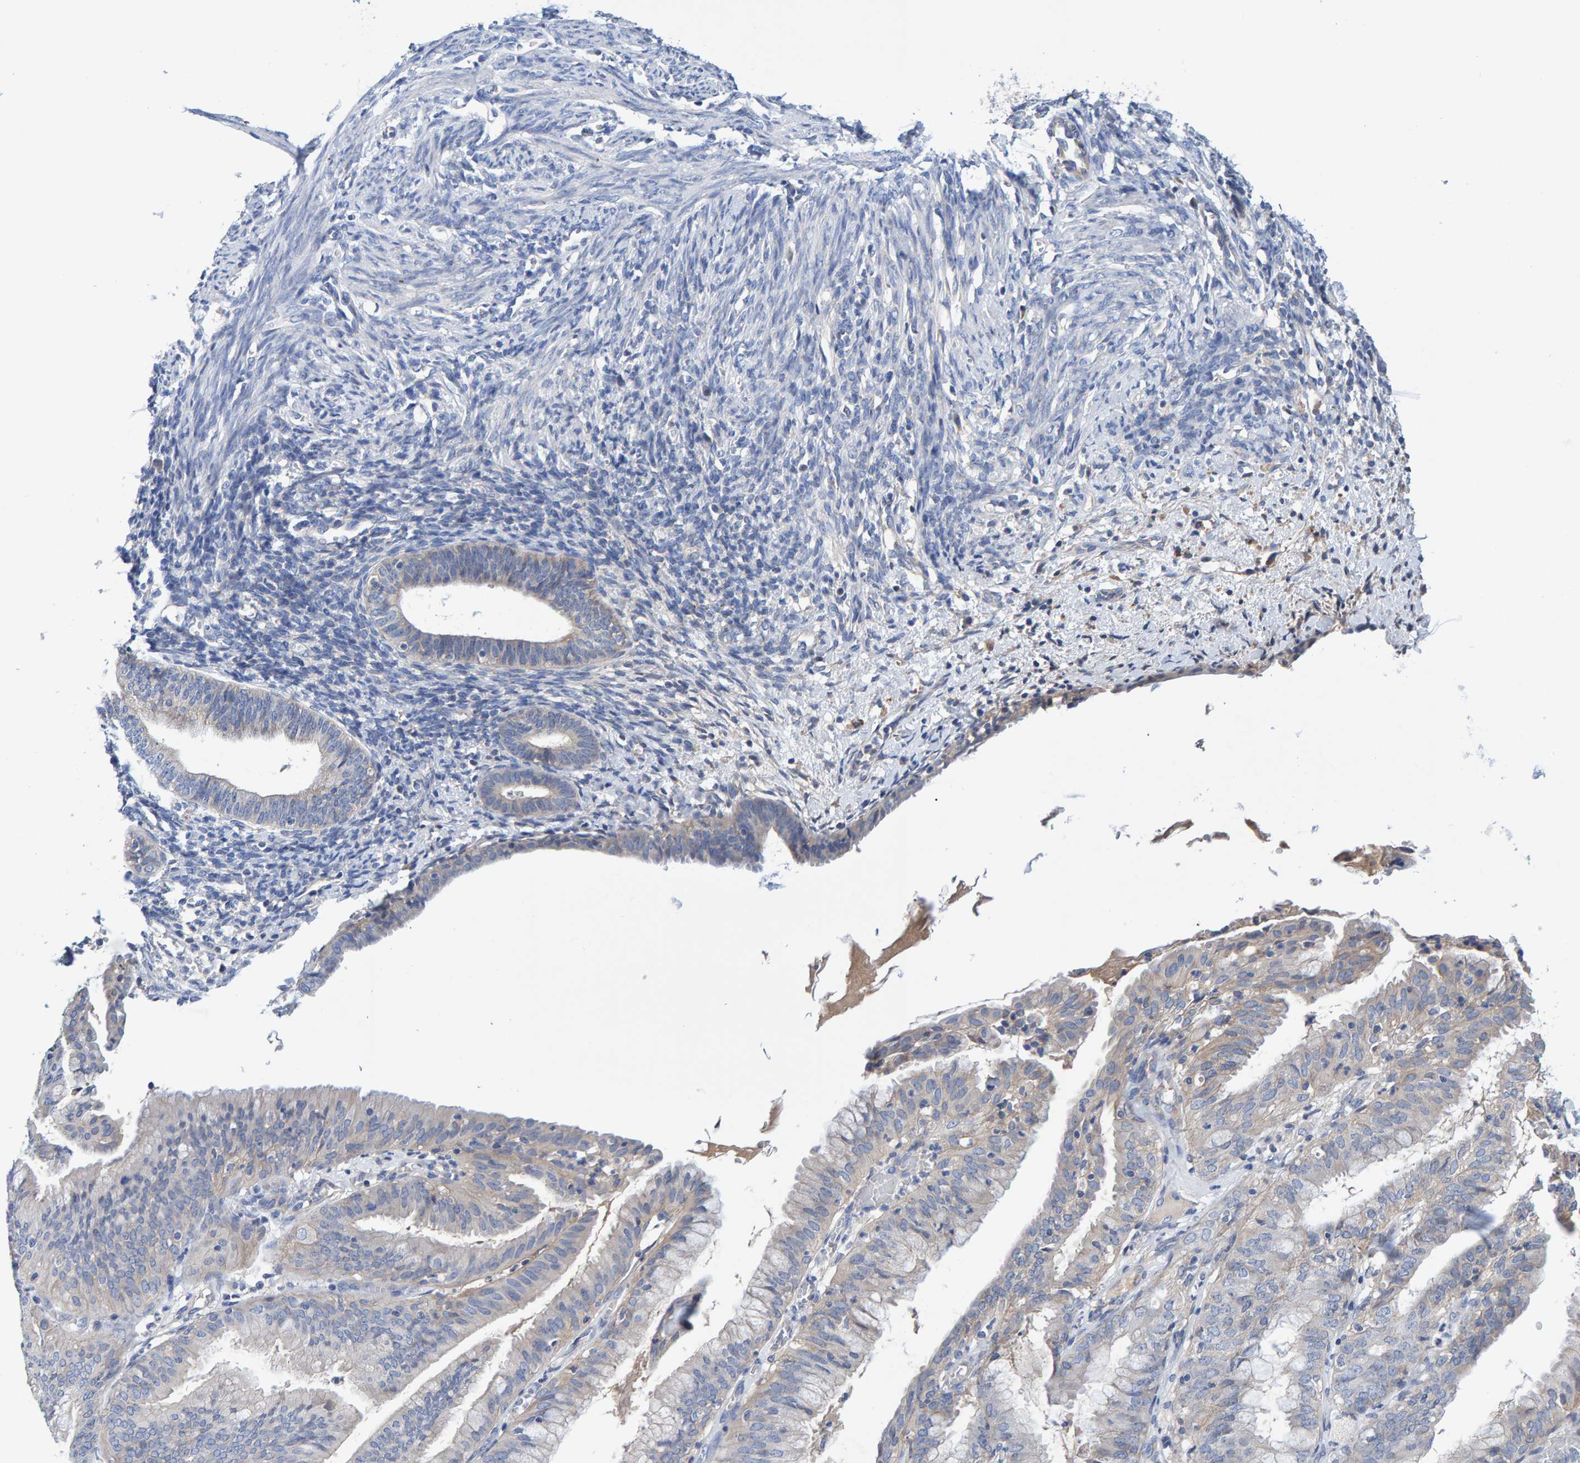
{"staining": {"intensity": "negative", "quantity": "none", "location": "none"}, "tissue": "endometrium", "cell_type": "Cells in endometrial stroma", "image_type": "normal", "snomed": [{"axis": "morphology", "description": "Normal tissue, NOS"}, {"axis": "morphology", "description": "Adenocarcinoma, NOS"}, {"axis": "topography", "description": "Endometrium"}], "caption": "Protein analysis of benign endometrium displays no significant staining in cells in endometrial stroma. (Brightfield microscopy of DAB (3,3'-diaminobenzidine) immunohistochemistry (IHC) at high magnification).", "gene": "EFR3A", "patient": {"sex": "female", "age": 57}}